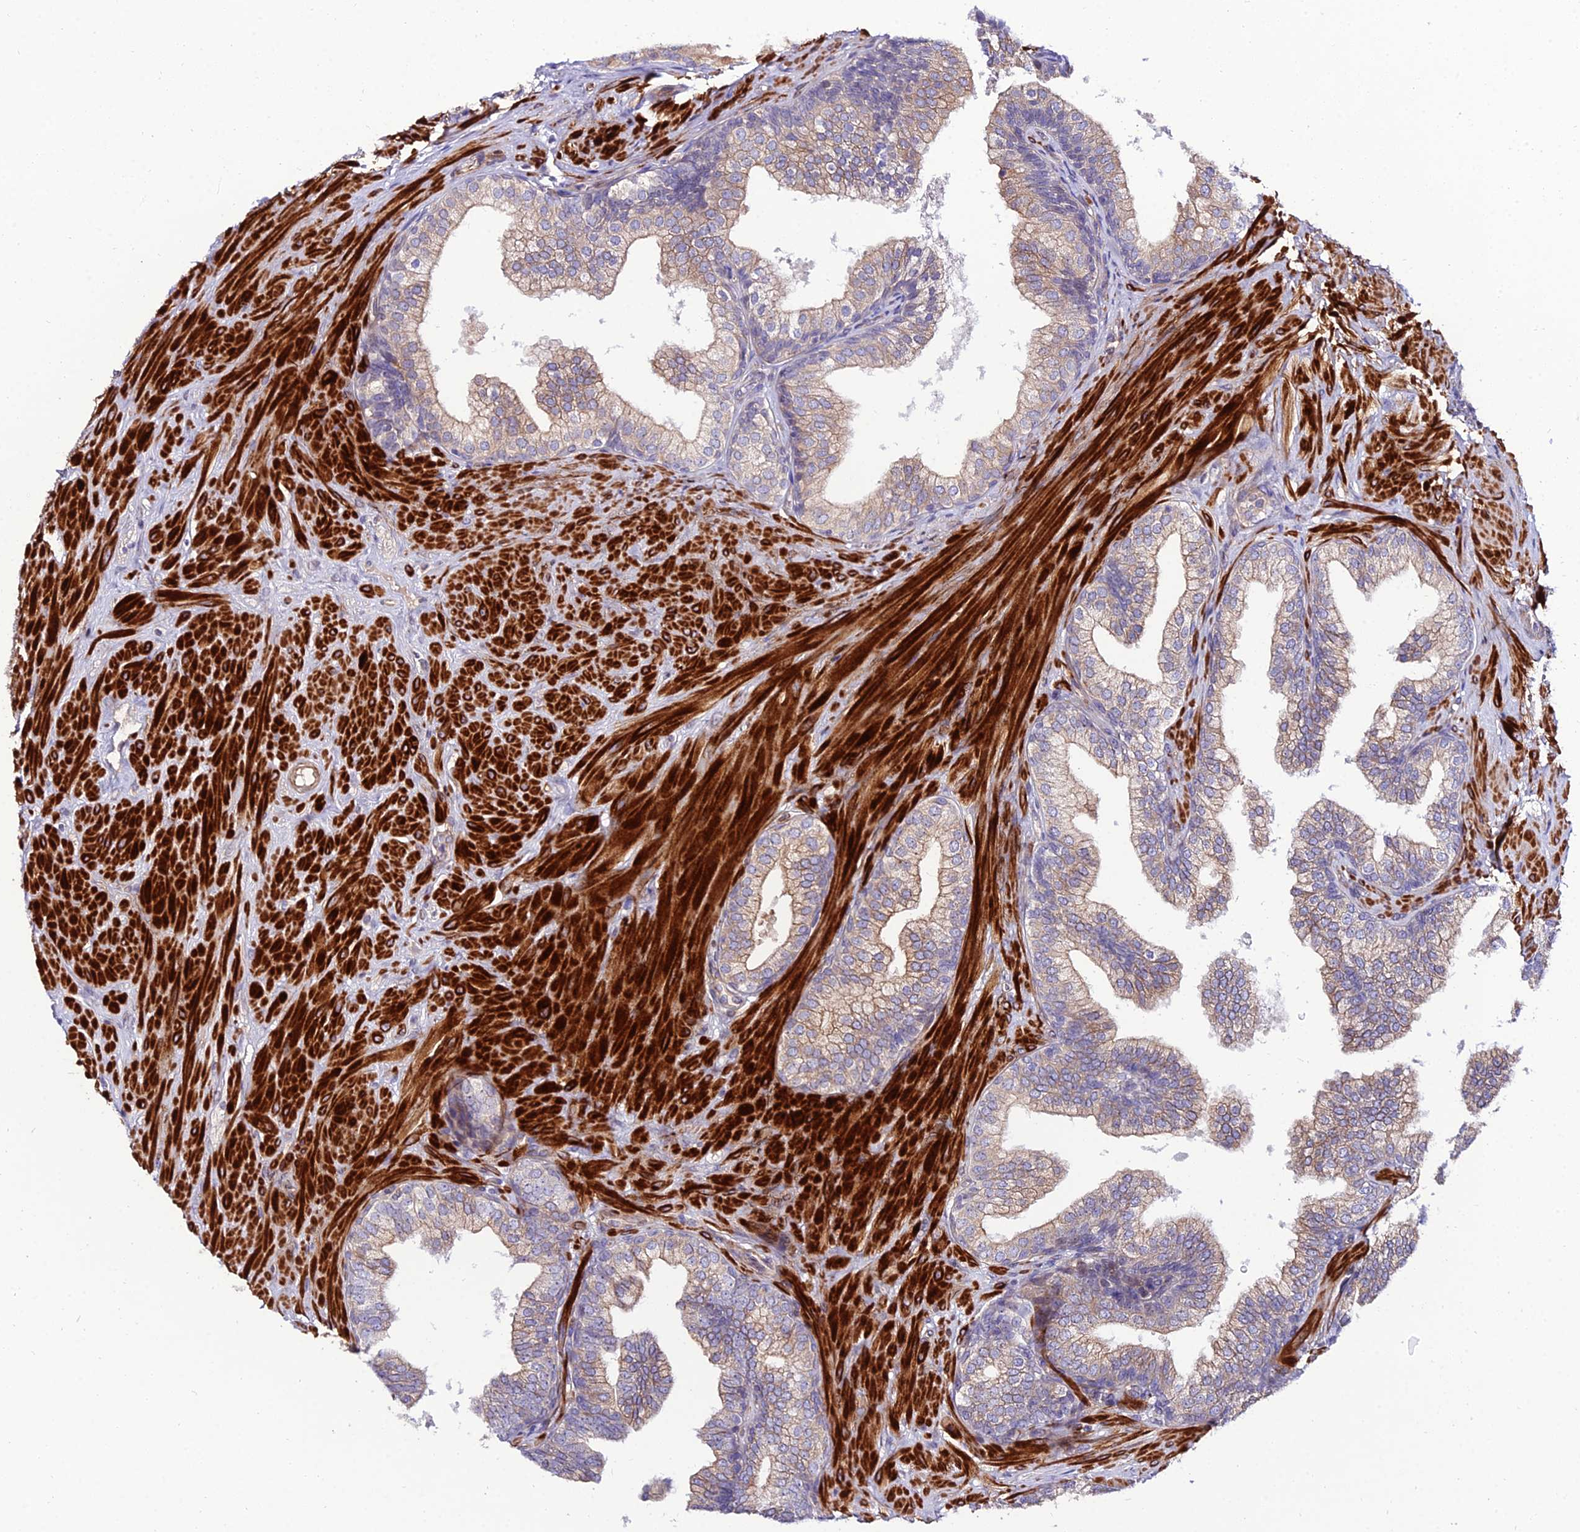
{"staining": {"intensity": "weak", "quantity": "25%-75%", "location": "cytoplasmic/membranous"}, "tissue": "prostate", "cell_type": "Glandular cells", "image_type": "normal", "snomed": [{"axis": "morphology", "description": "Normal tissue, NOS"}, {"axis": "topography", "description": "Prostate"}], "caption": "This is a photomicrograph of immunohistochemistry staining of normal prostate, which shows weak staining in the cytoplasmic/membranous of glandular cells.", "gene": "ARL6IP1", "patient": {"sex": "male", "age": 60}}